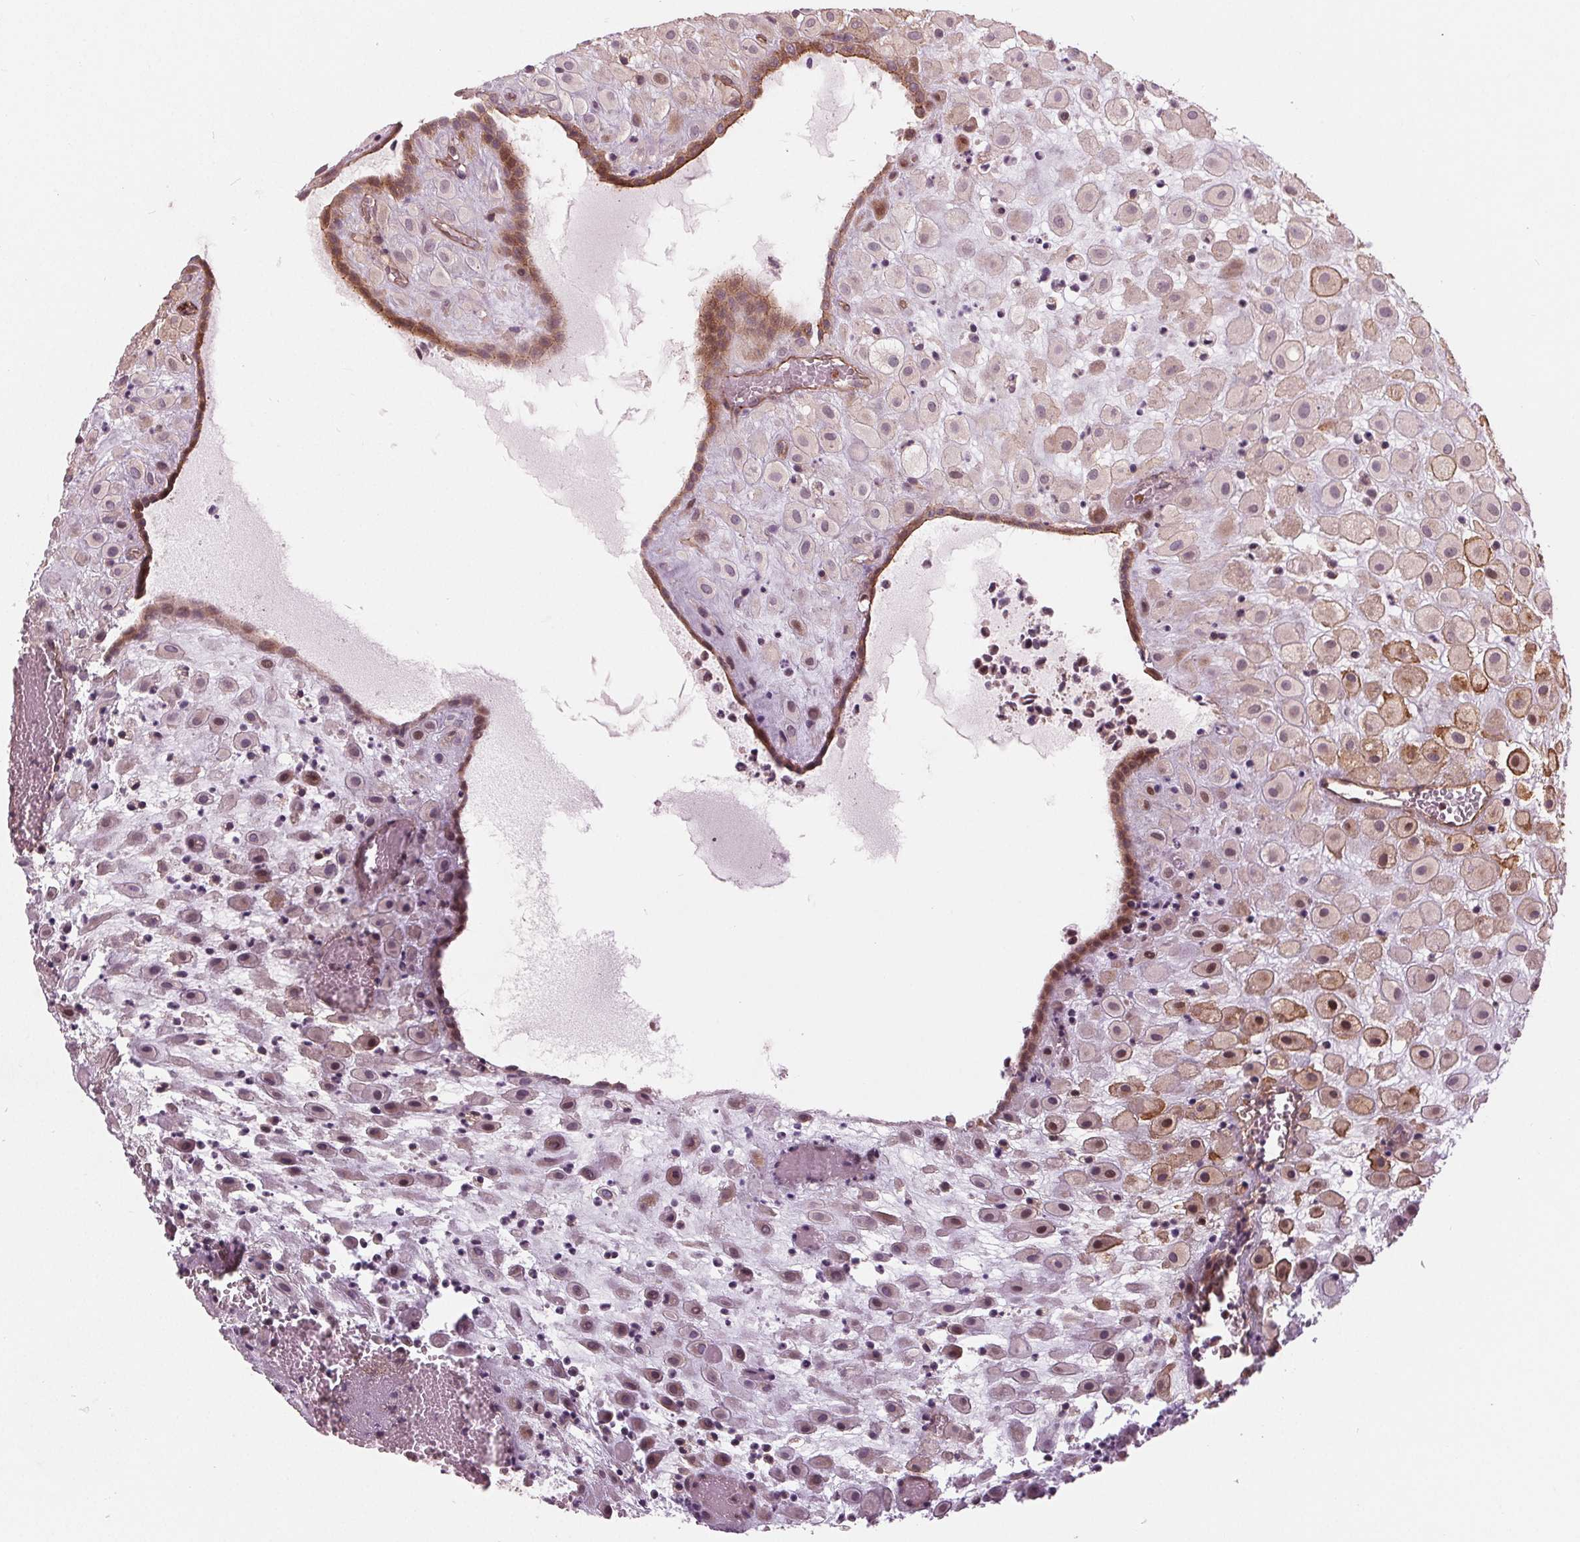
{"staining": {"intensity": "moderate", "quantity": "<25%", "location": "cytoplasmic/membranous,nuclear"}, "tissue": "placenta", "cell_type": "Decidual cells", "image_type": "normal", "snomed": [{"axis": "morphology", "description": "Normal tissue, NOS"}, {"axis": "topography", "description": "Placenta"}], "caption": "Decidual cells show low levels of moderate cytoplasmic/membranous,nuclear positivity in approximately <25% of cells in normal placenta.", "gene": "TXNIP", "patient": {"sex": "female", "age": 24}}